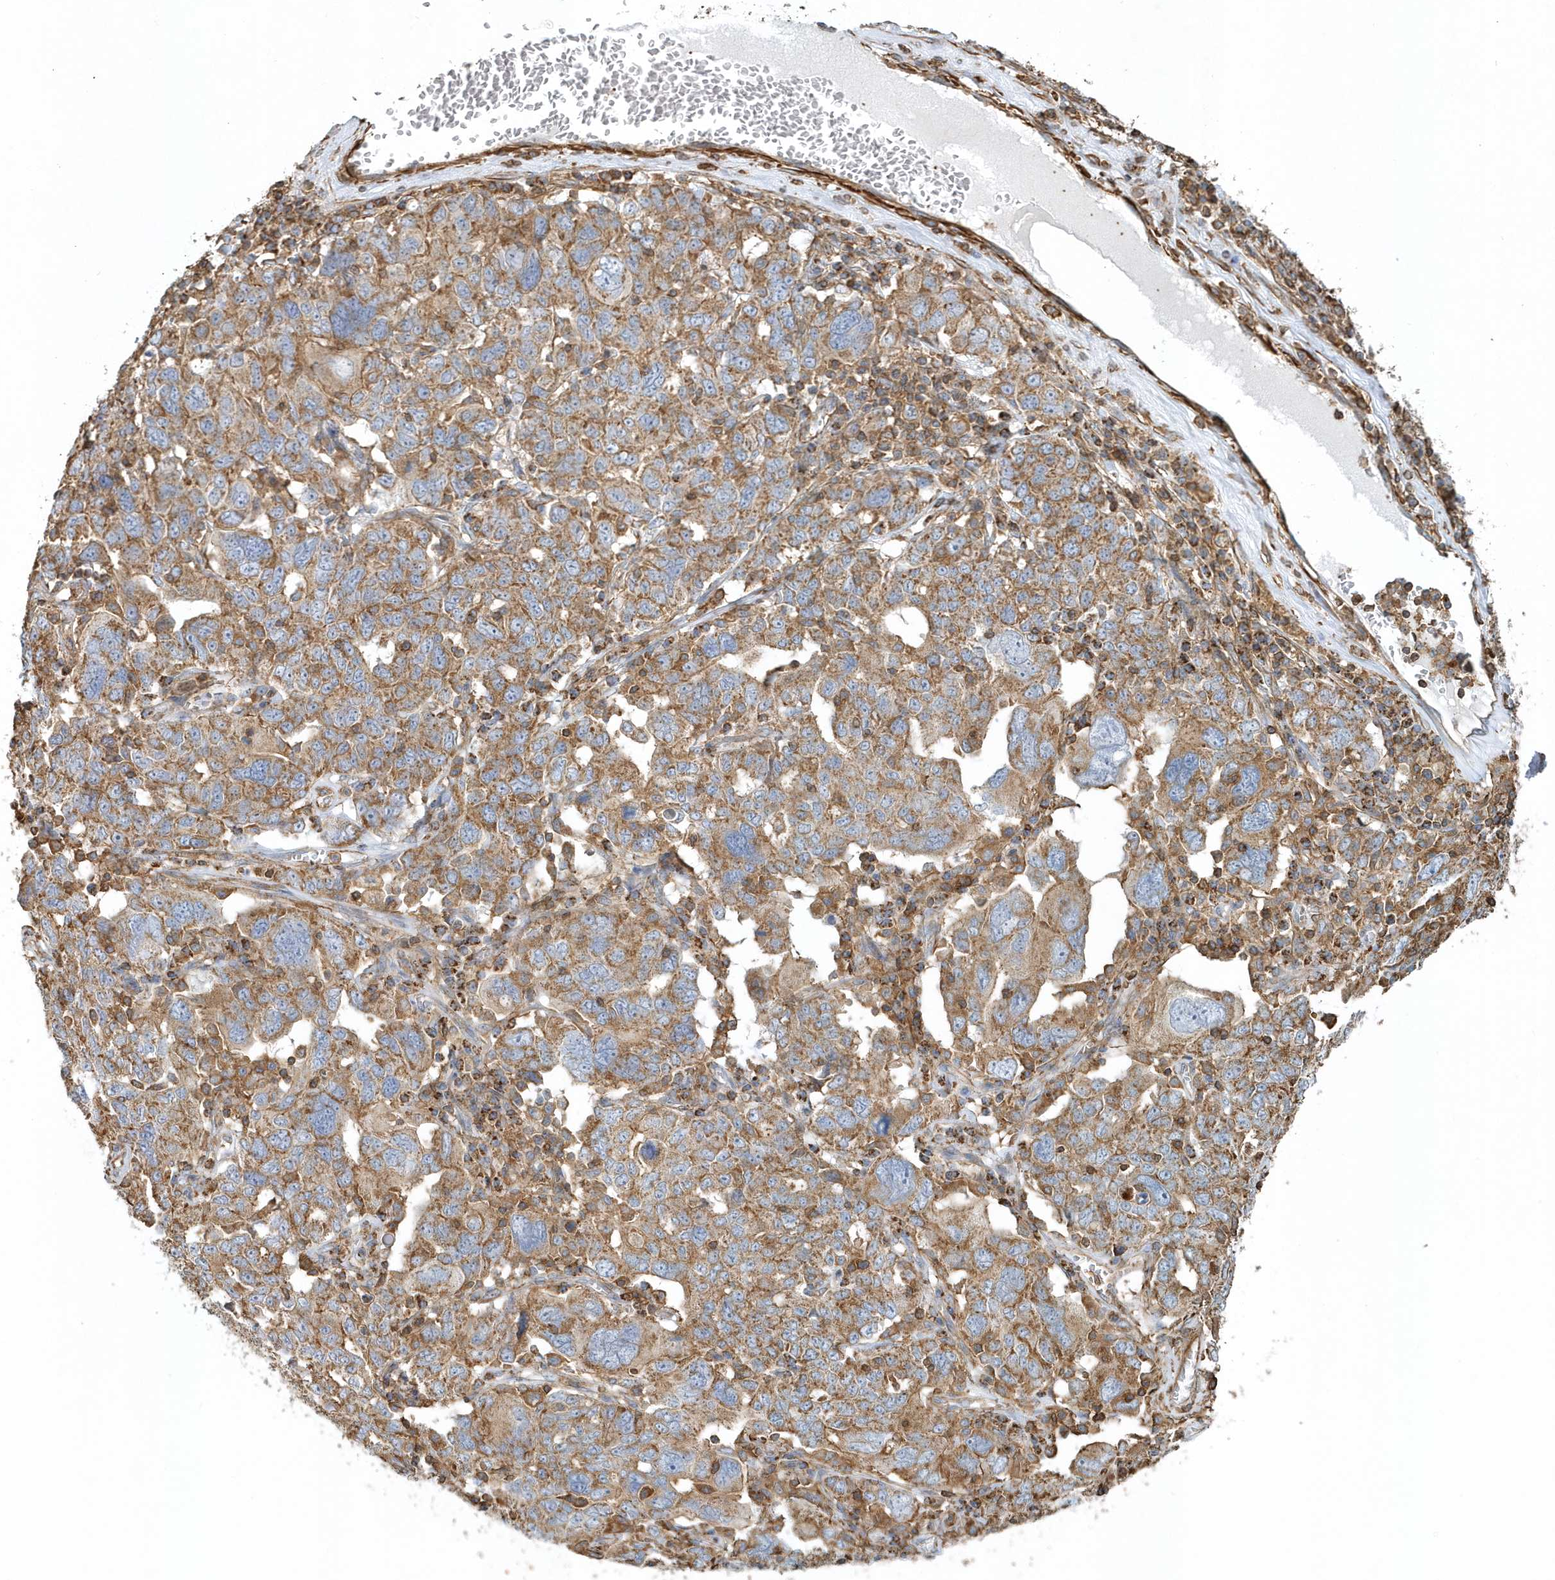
{"staining": {"intensity": "moderate", "quantity": ">75%", "location": "cytoplasmic/membranous"}, "tissue": "ovarian cancer", "cell_type": "Tumor cells", "image_type": "cancer", "snomed": [{"axis": "morphology", "description": "Carcinoma, endometroid"}, {"axis": "topography", "description": "Ovary"}], "caption": "Tumor cells reveal medium levels of moderate cytoplasmic/membranous staining in approximately >75% of cells in ovarian cancer (endometroid carcinoma). (IHC, brightfield microscopy, high magnification).", "gene": "MMUT", "patient": {"sex": "female", "age": 62}}